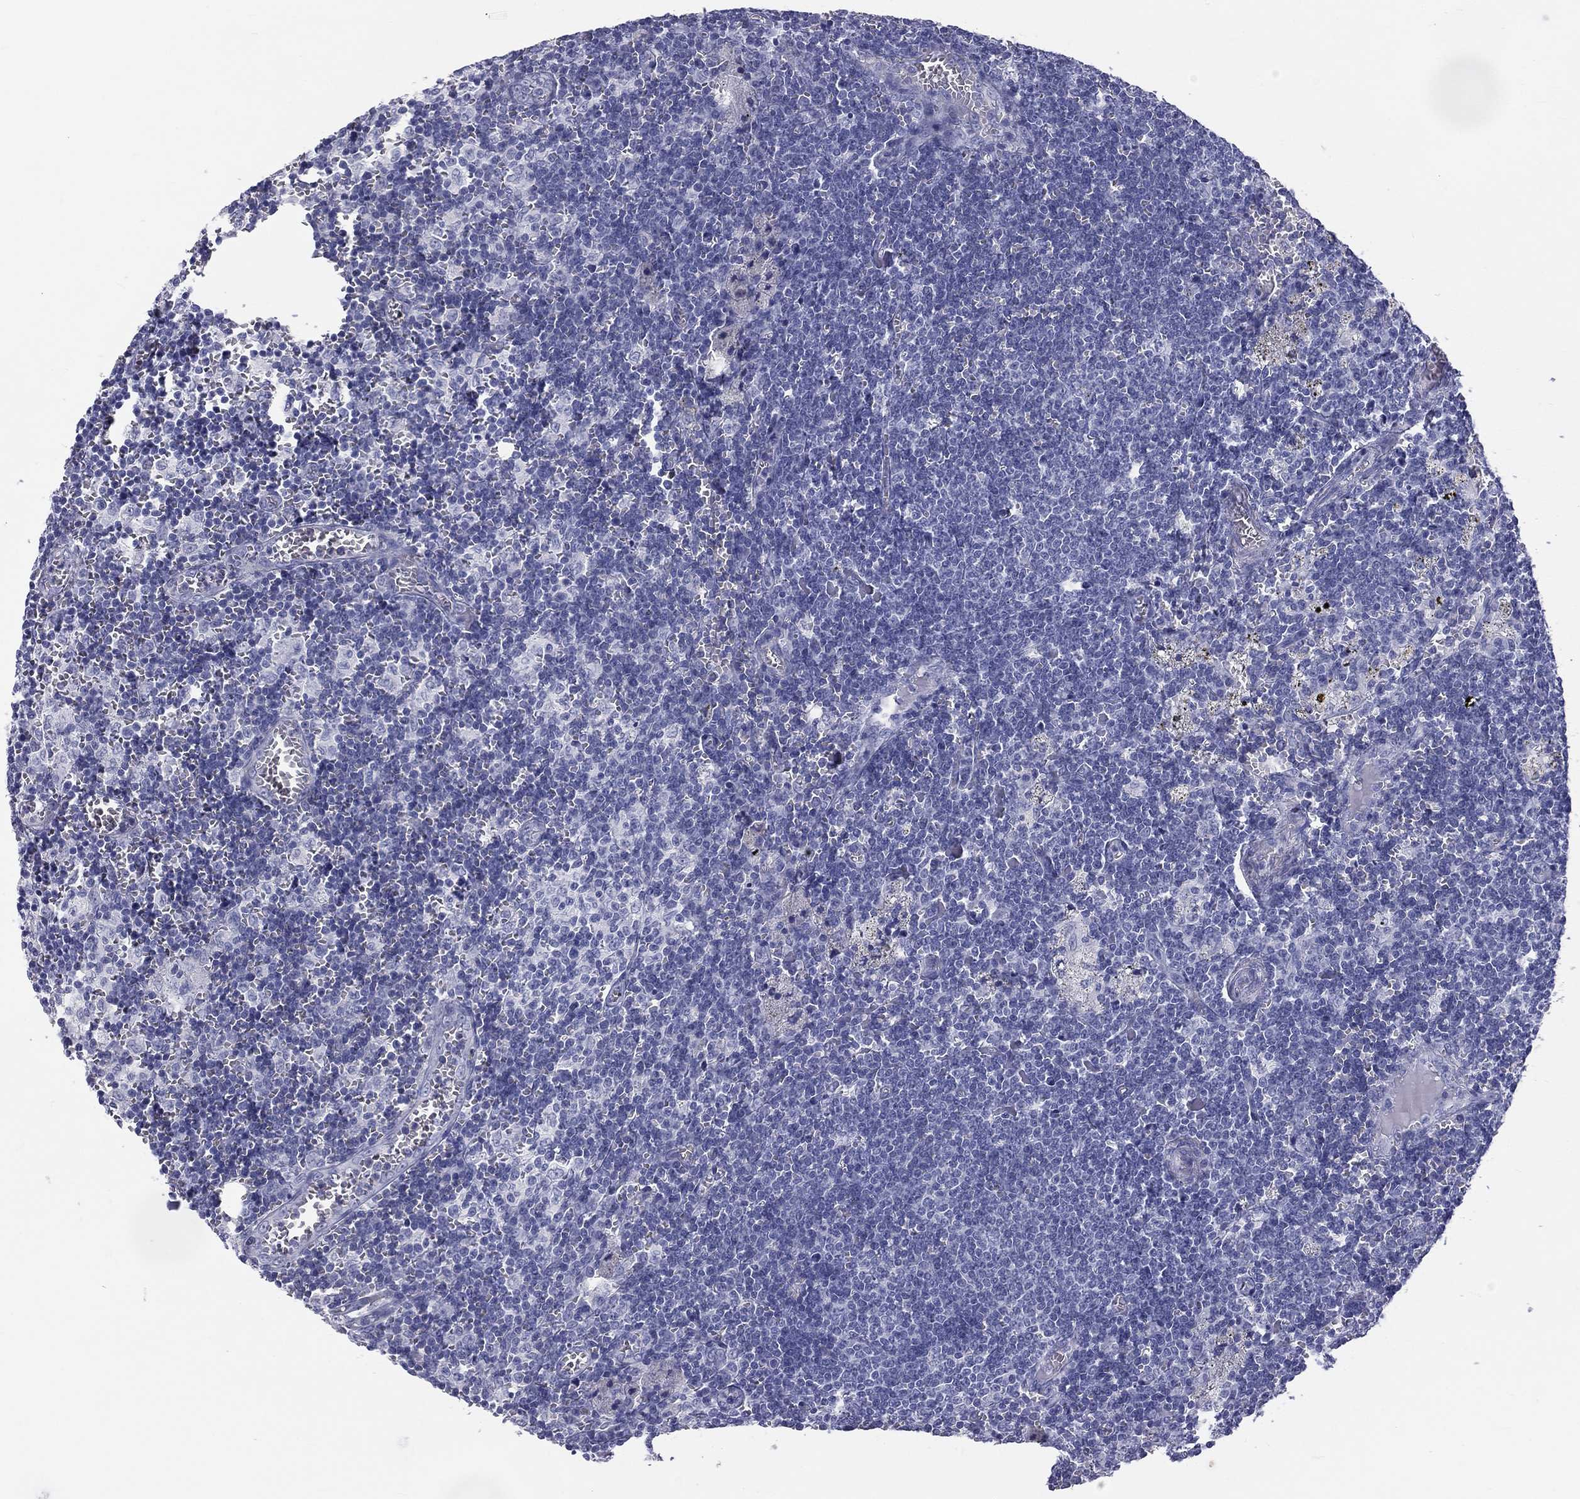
{"staining": {"intensity": "negative", "quantity": "none", "location": "none"}, "tissue": "lymph node", "cell_type": "Germinal center cells", "image_type": "normal", "snomed": [{"axis": "morphology", "description": "Normal tissue, NOS"}, {"axis": "topography", "description": "Lymph node"}], "caption": "IHC photomicrograph of normal lymph node: lymph node stained with DAB (3,3'-diaminobenzidine) reveals no significant protein expression in germinal center cells.", "gene": "DNALI1", "patient": {"sex": "male", "age": 62}}